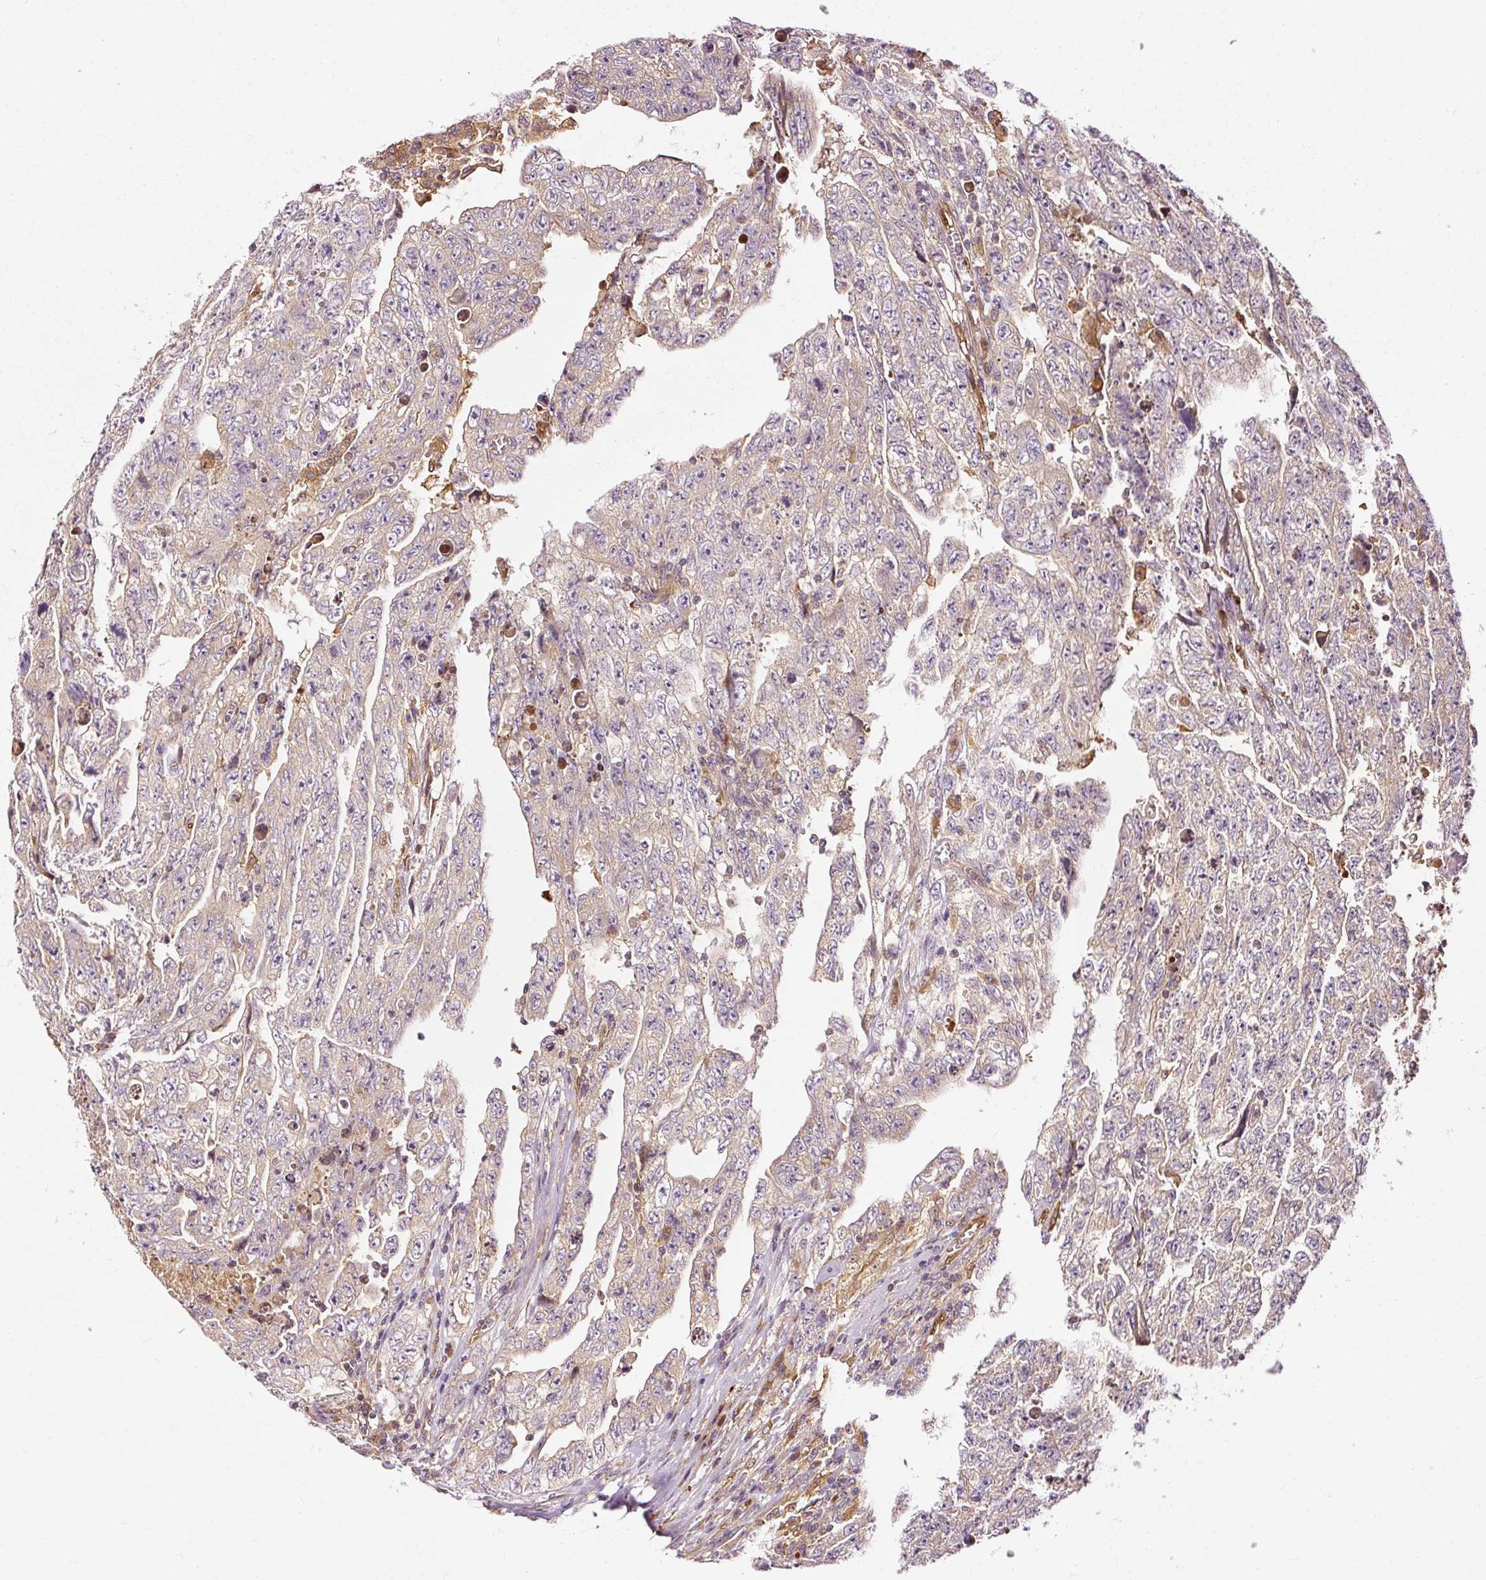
{"staining": {"intensity": "weak", "quantity": ">75%", "location": "cytoplasmic/membranous"}, "tissue": "testis cancer", "cell_type": "Tumor cells", "image_type": "cancer", "snomed": [{"axis": "morphology", "description": "Carcinoma, Embryonal, NOS"}, {"axis": "topography", "description": "Testis"}], "caption": "Testis cancer was stained to show a protein in brown. There is low levels of weak cytoplasmic/membranous staining in about >75% of tumor cells. The protein of interest is shown in brown color, while the nuclei are stained blue.", "gene": "NAPA", "patient": {"sex": "male", "age": 28}}